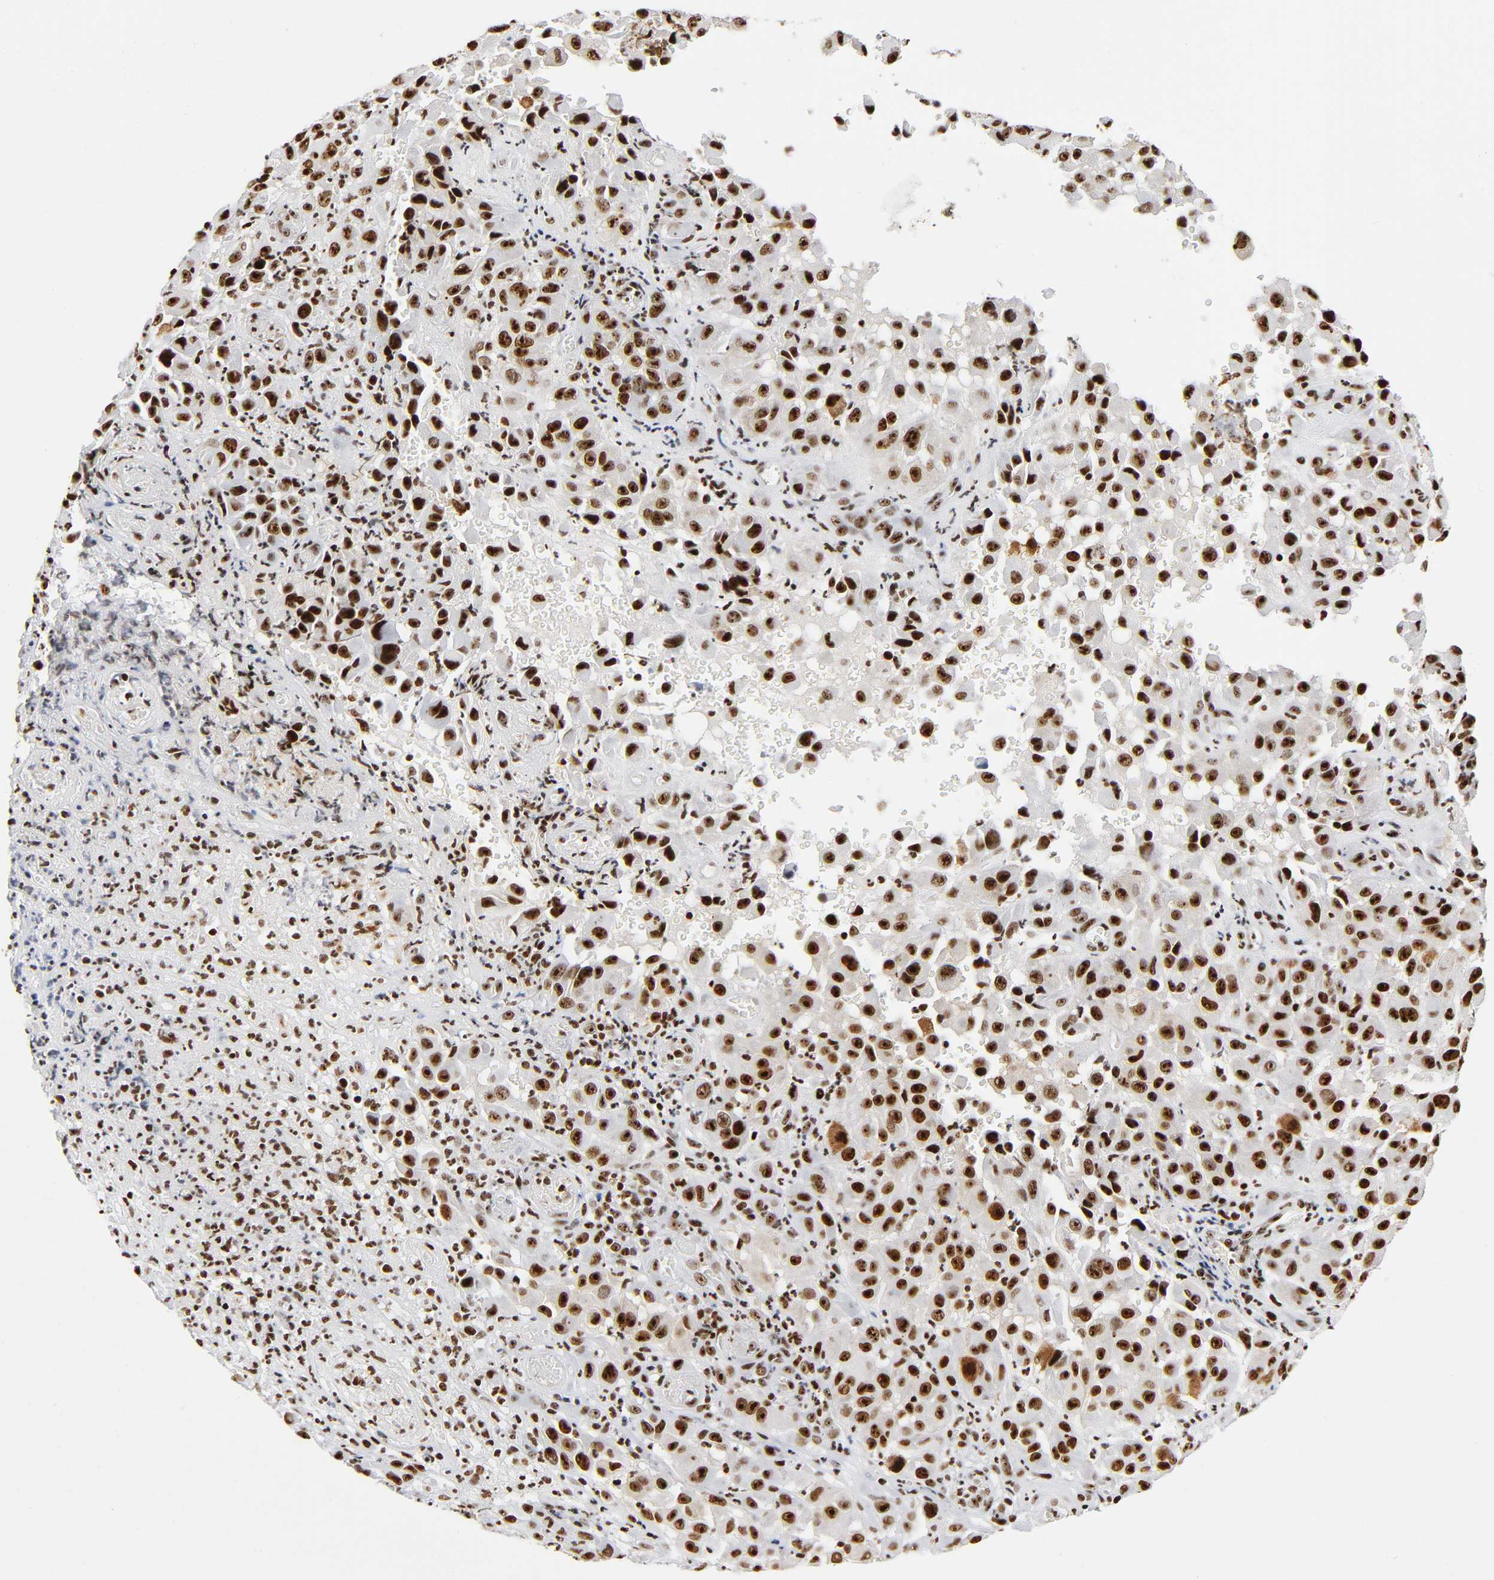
{"staining": {"intensity": "strong", "quantity": ">75%", "location": "nuclear"}, "tissue": "melanoma", "cell_type": "Tumor cells", "image_type": "cancer", "snomed": [{"axis": "morphology", "description": "Malignant melanoma, NOS"}, {"axis": "topography", "description": "Skin"}], "caption": "Malignant melanoma tissue reveals strong nuclear positivity in about >75% of tumor cells", "gene": "UBTF", "patient": {"sex": "female", "age": 21}}